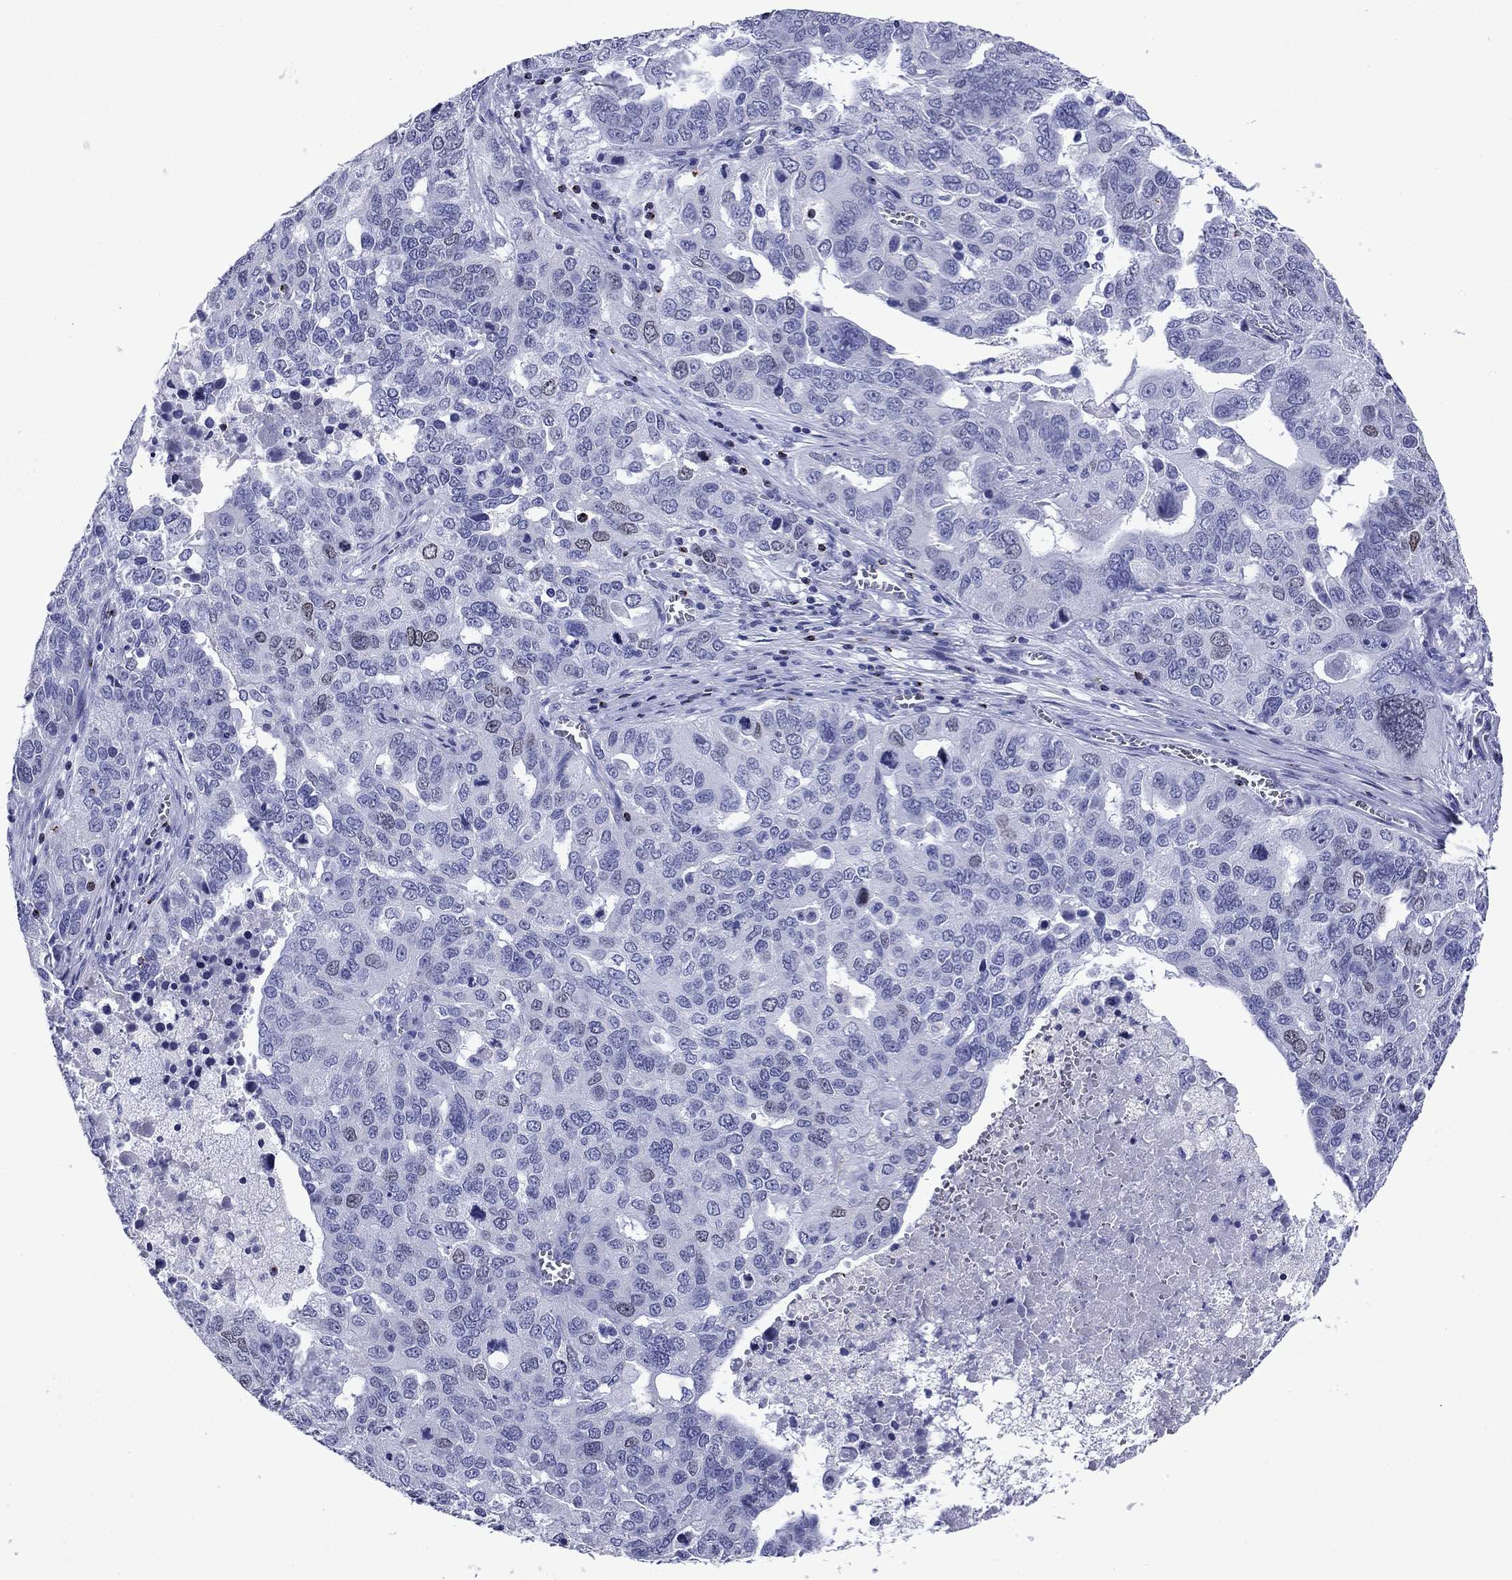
{"staining": {"intensity": "weak", "quantity": "<25%", "location": "nuclear"}, "tissue": "ovarian cancer", "cell_type": "Tumor cells", "image_type": "cancer", "snomed": [{"axis": "morphology", "description": "Carcinoma, endometroid"}, {"axis": "topography", "description": "Soft tissue"}, {"axis": "topography", "description": "Ovary"}], "caption": "High power microscopy photomicrograph of an immunohistochemistry photomicrograph of ovarian cancer (endometroid carcinoma), revealing no significant staining in tumor cells.", "gene": "GZMK", "patient": {"sex": "female", "age": 52}}